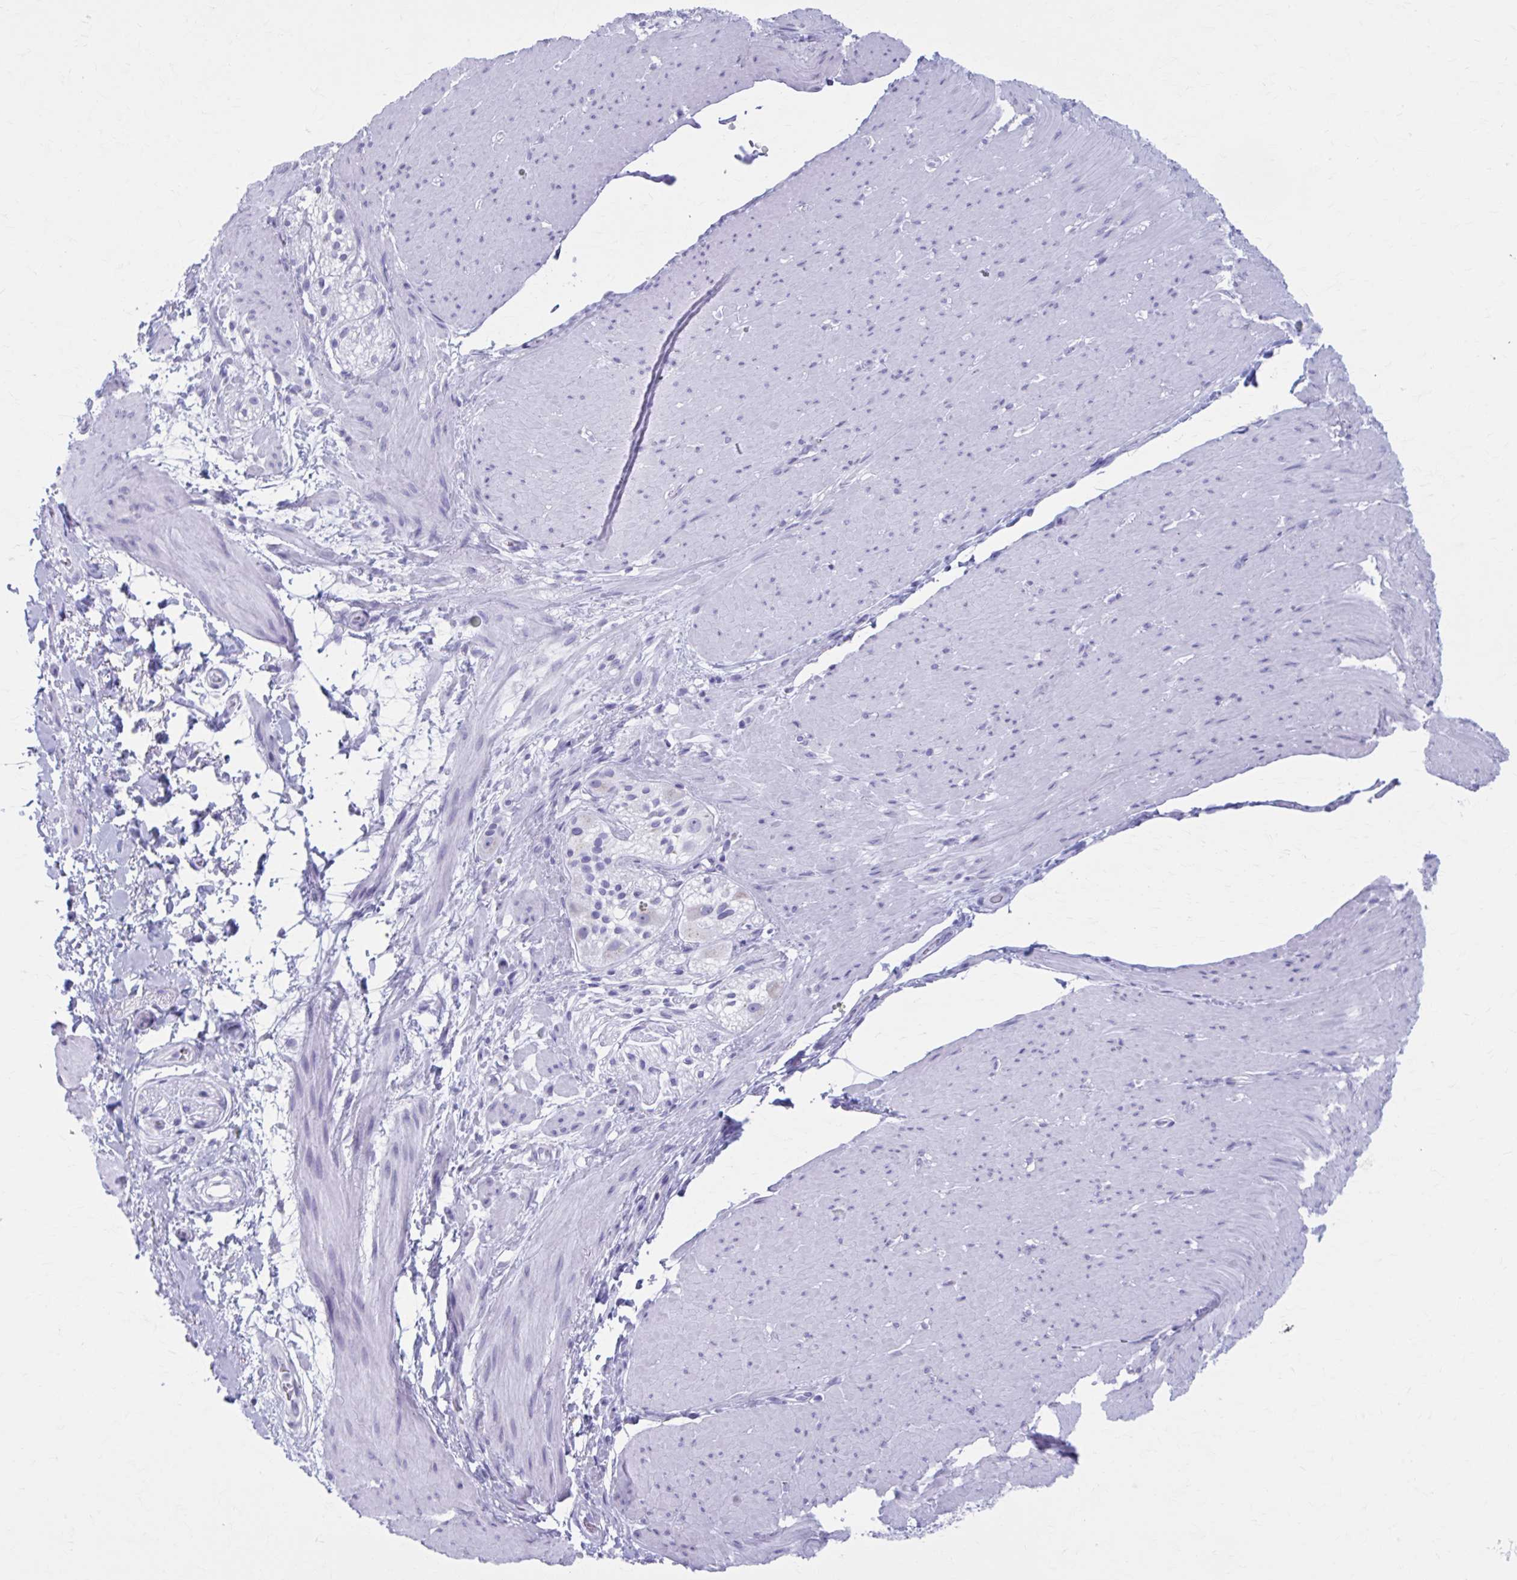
{"staining": {"intensity": "negative", "quantity": "none", "location": "none"}, "tissue": "smooth muscle", "cell_type": "Smooth muscle cells", "image_type": "normal", "snomed": [{"axis": "morphology", "description": "Normal tissue, NOS"}, {"axis": "topography", "description": "Smooth muscle"}, {"axis": "topography", "description": "Rectum"}], "caption": "IHC image of benign smooth muscle stained for a protein (brown), which exhibits no staining in smooth muscle cells.", "gene": "KCNE2", "patient": {"sex": "male", "age": 53}}